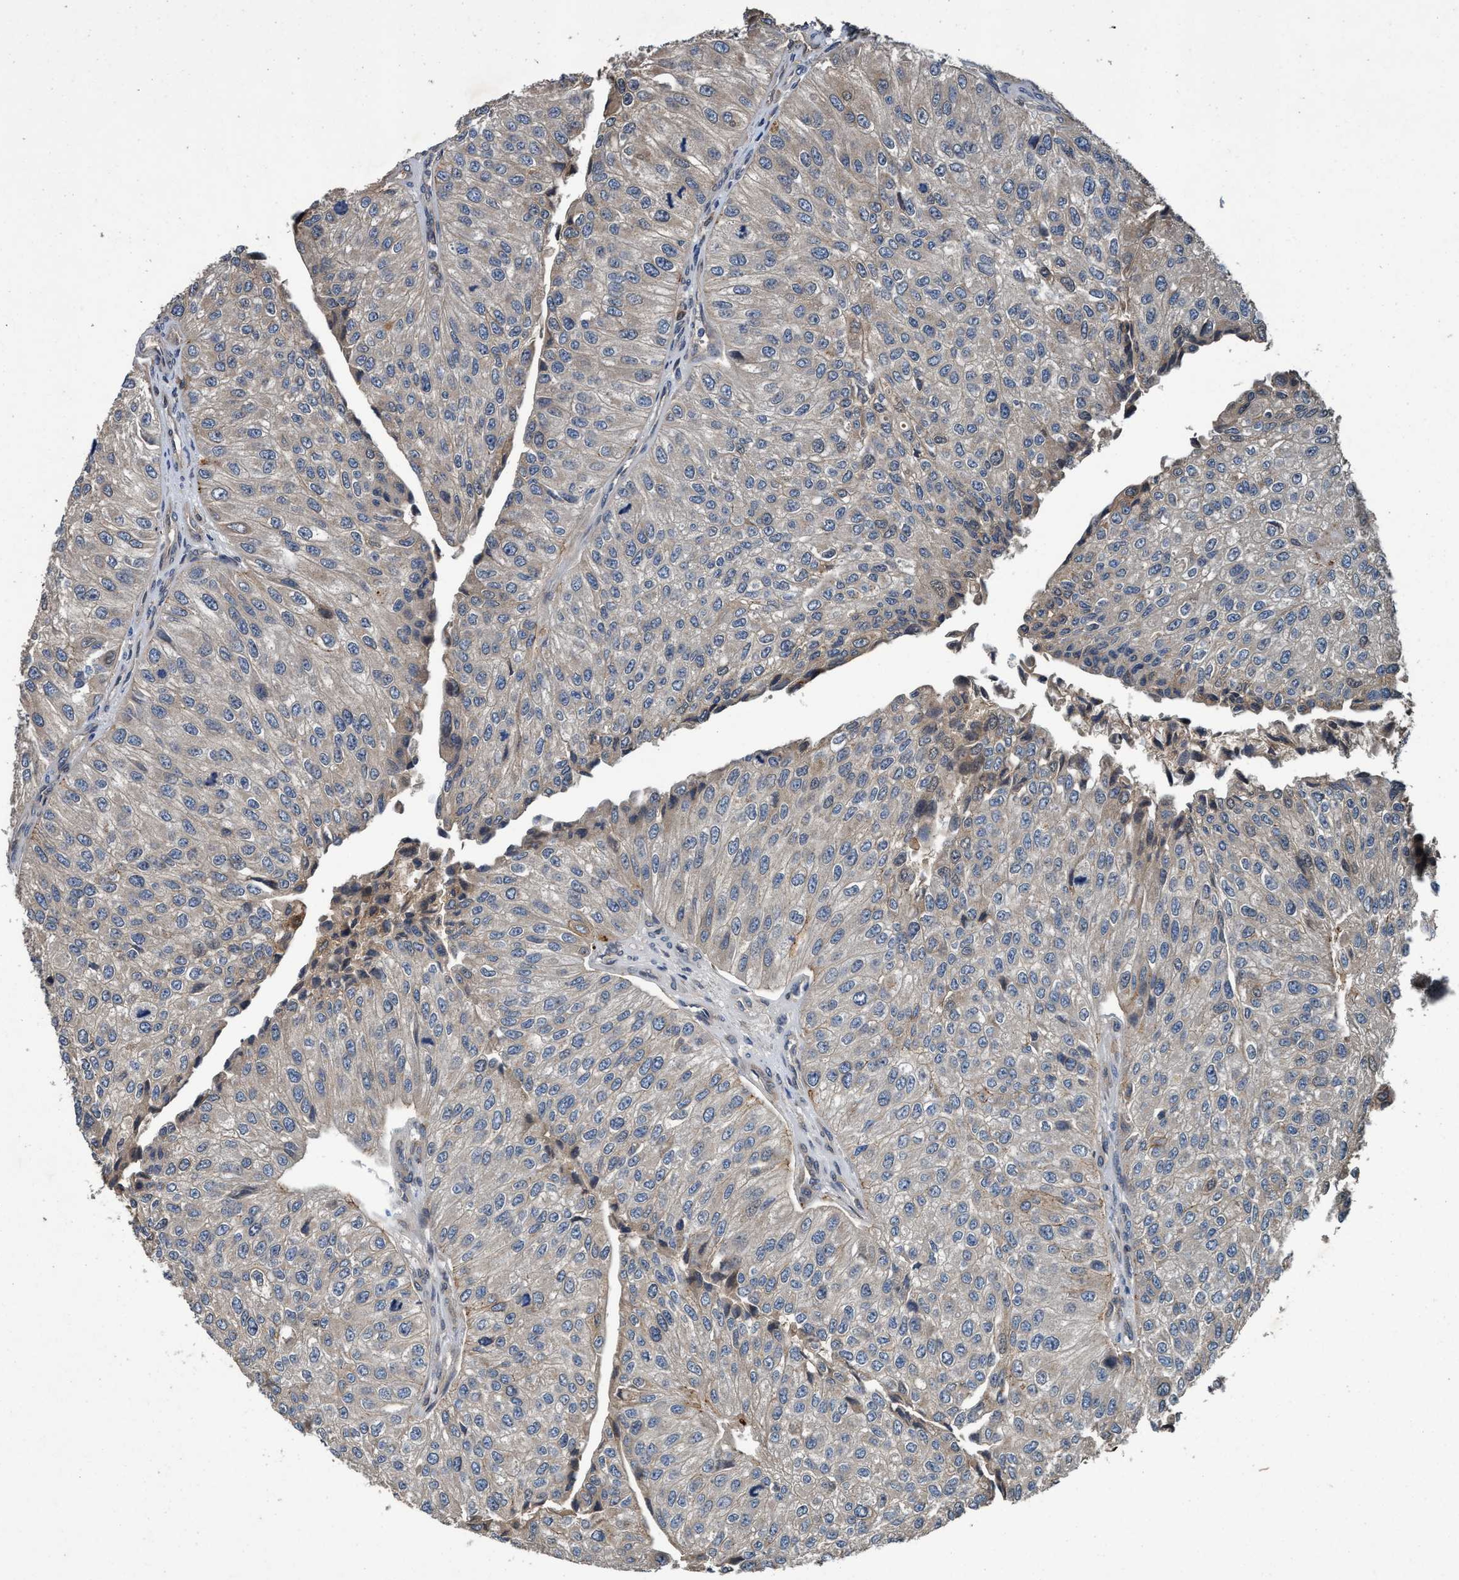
{"staining": {"intensity": "weak", "quantity": "<25%", "location": "cytoplasmic/membranous"}, "tissue": "urothelial cancer", "cell_type": "Tumor cells", "image_type": "cancer", "snomed": [{"axis": "morphology", "description": "Urothelial carcinoma, High grade"}, {"axis": "topography", "description": "Kidney"}, {"axis": "topography", "description": "Urinary bladder"}], "caption": "This is an immunohistochemistry (IHC) image of high-grade urothelial carcinoma. There is no staining in tumor cells.", "gene": "MACC1", "patient": {"sex": "male", "age": 77}}